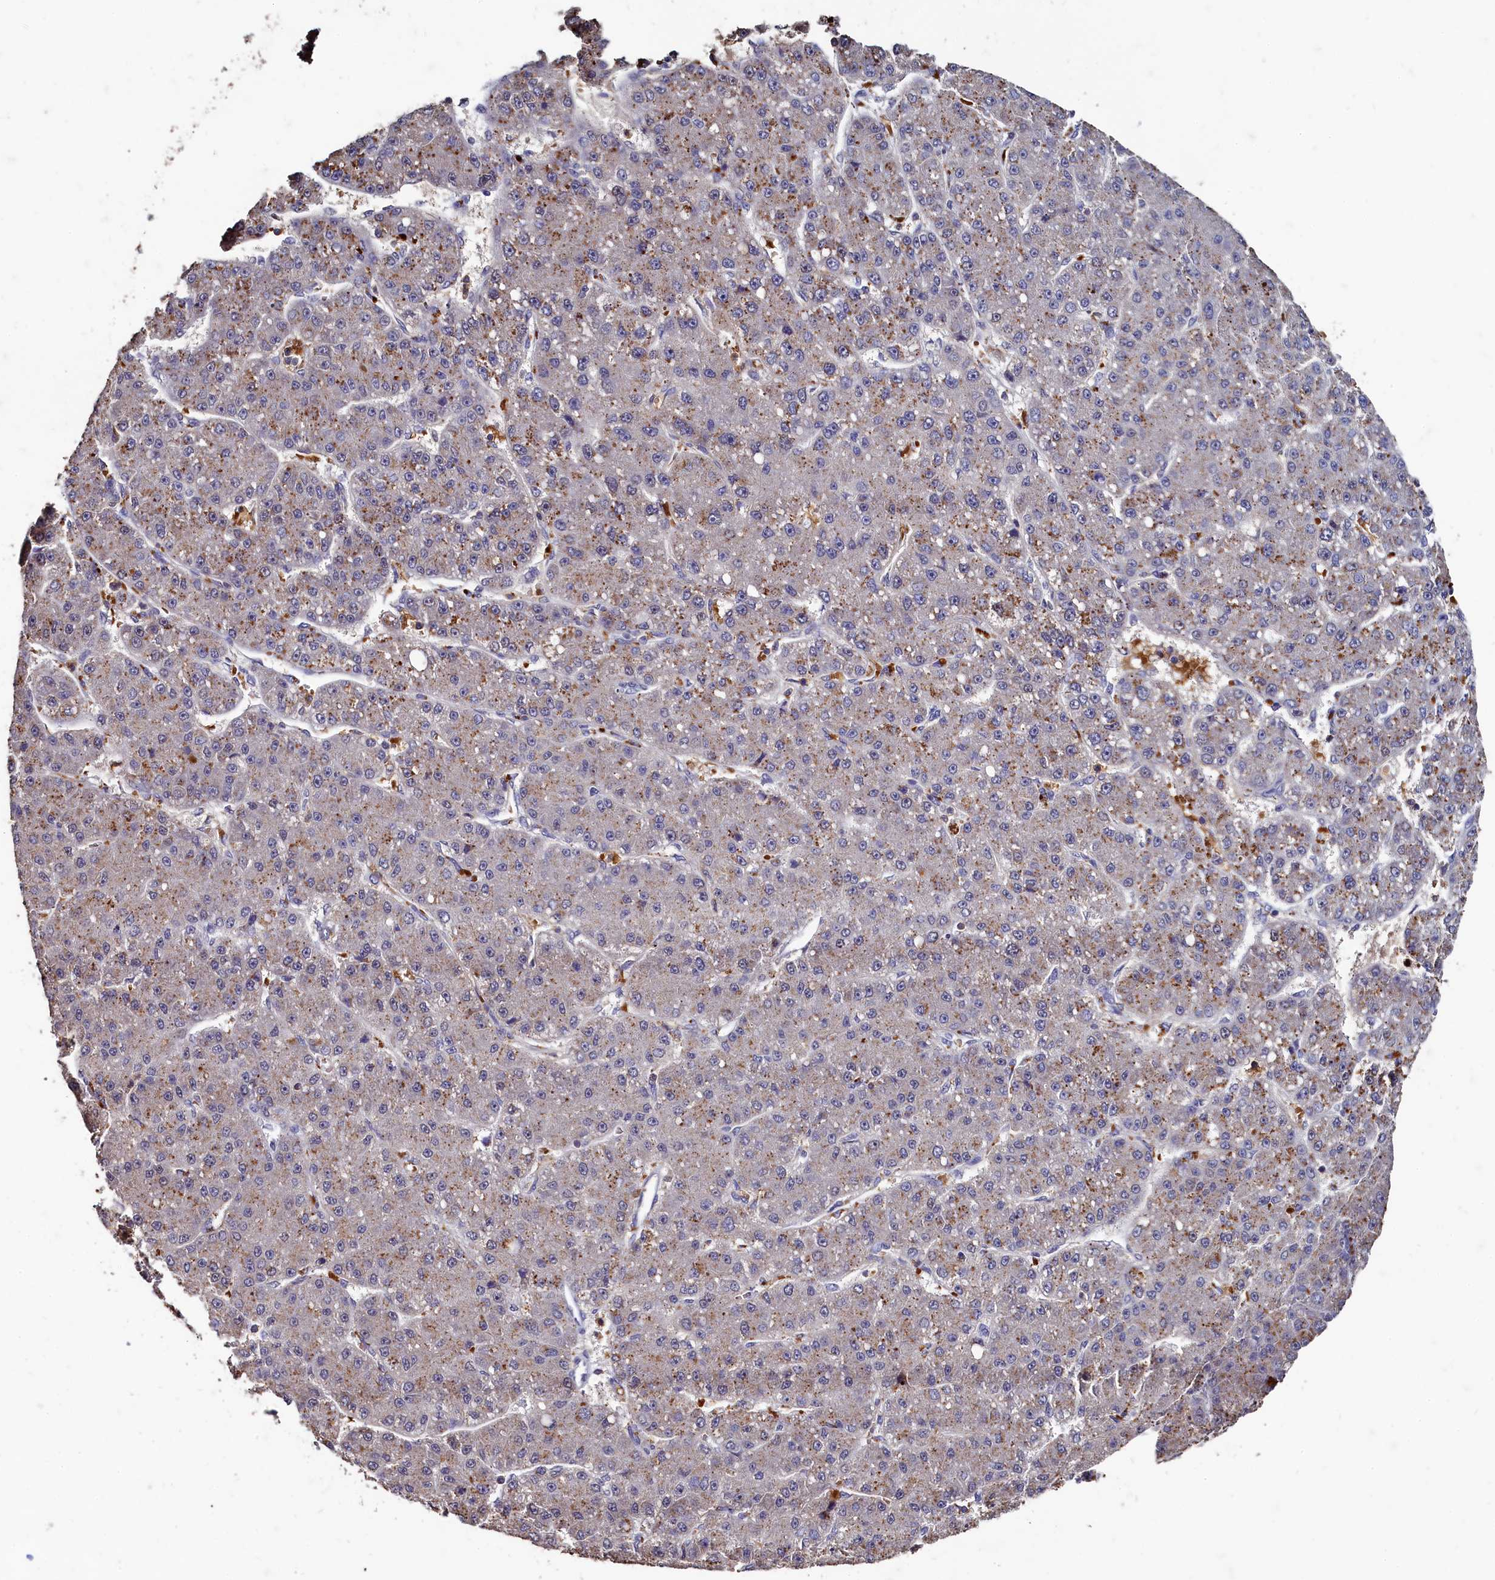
{"staining": {"intensity": "negative", "quantity": "none", "location": "none"}, "tissue": "liver cancer", "cell_type": "Tumor cells", "image_type": "cancer", "snomed": [{"axis": "morphology", "description": "Carcinoma, Hepatocellular, NOS"}, {"axis": "topography", "description": "Liver"}], "caption": "High magnification brightfield microscopy of liver cancer (hepatocellular carcinoma) stained with DAB (3,3'-diaminobenzidine) (brown) and counterstained with hematoxylin (blue): tumor cells show no significant positivity.", "gene": "CSTPP1", "patient": {"sex": "male", "age": 67}}